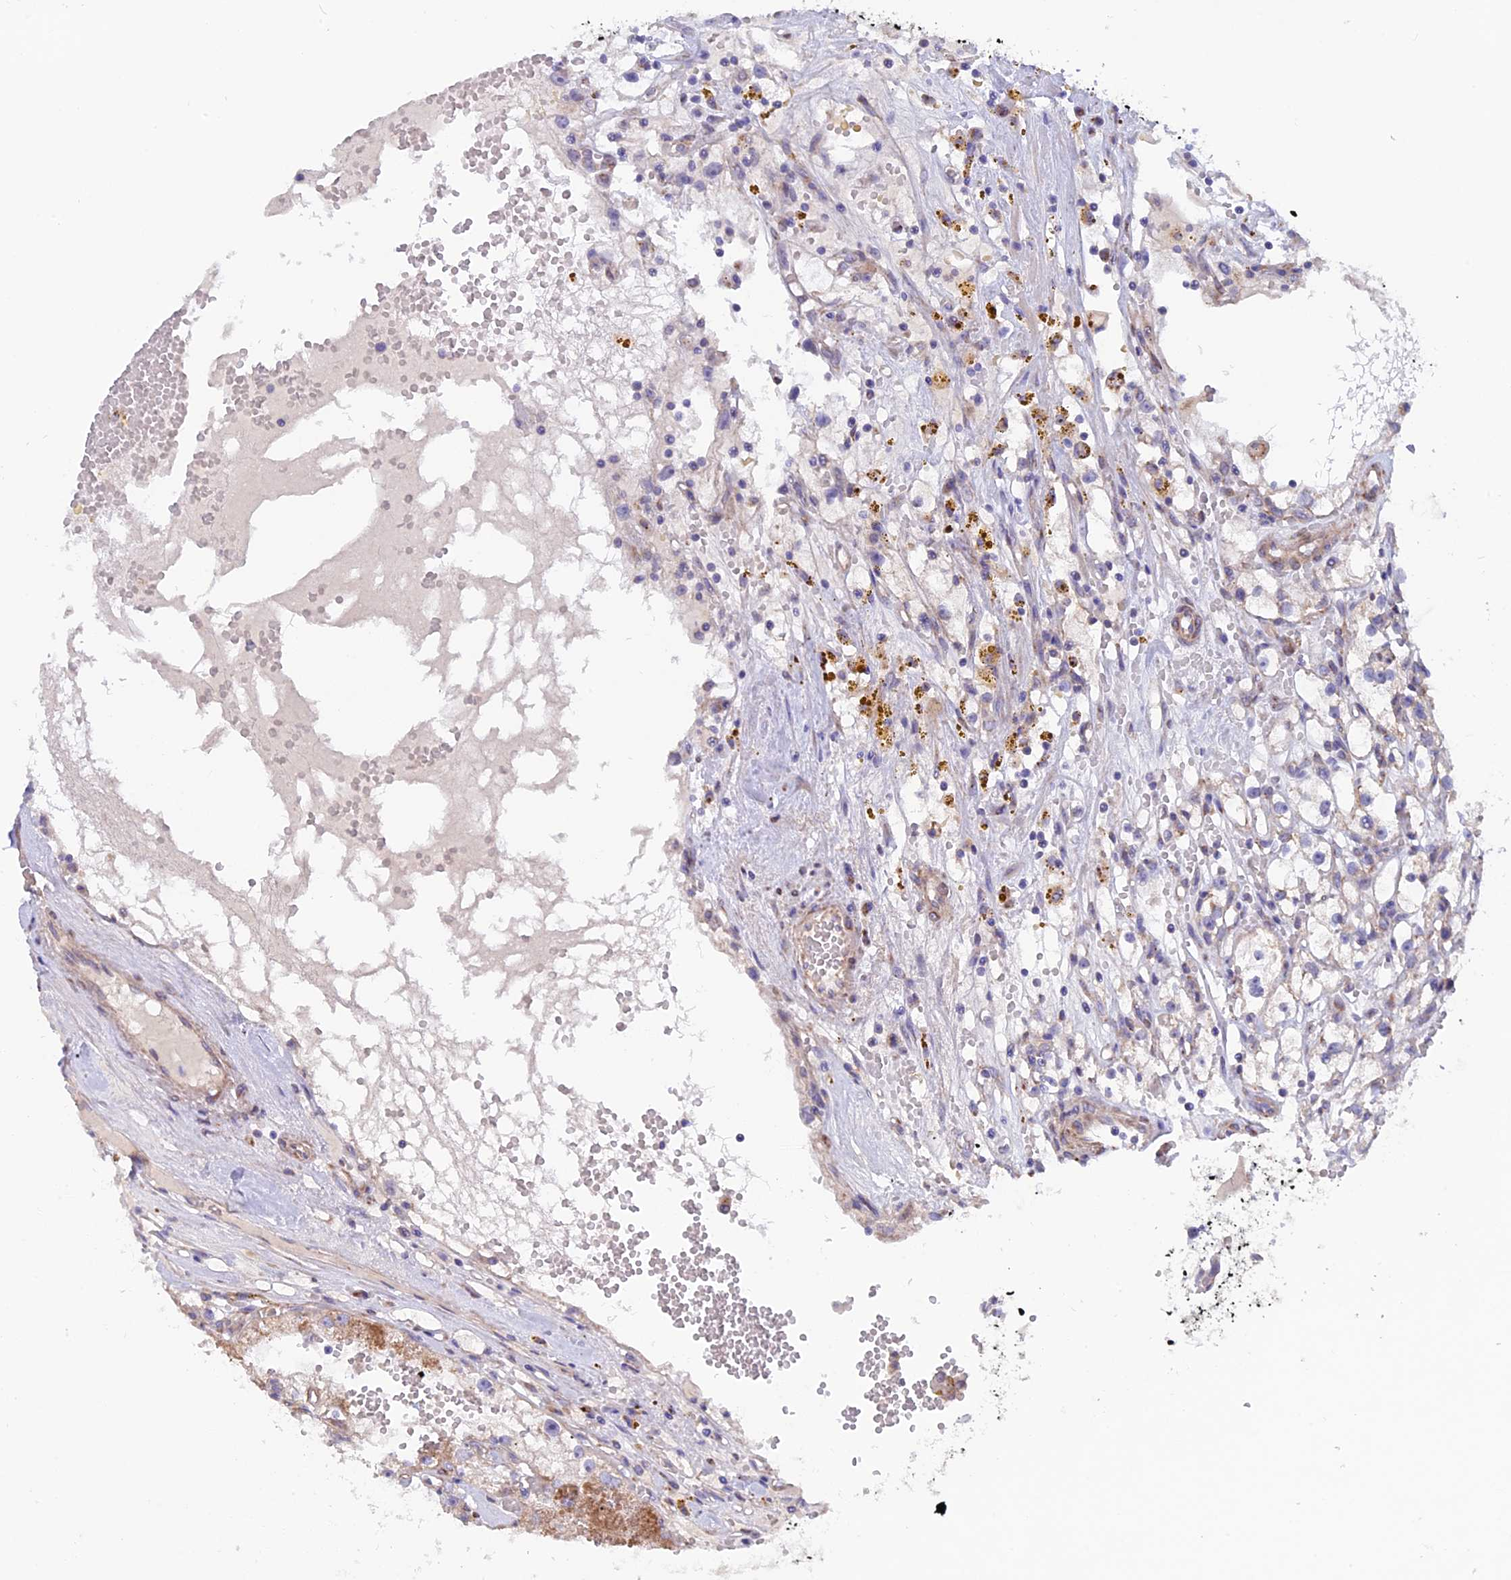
{"staining": {"intensity": "negative", "quantity": "none", "location": "none"}, "tissue": "renal cancer", "cell_type": "Tumor cells", "image_type": "cancer", "snomed": [{"axis": "morphology", "description": "Adenocarcinoma, NOS"}, {"axis": "topography", "description": "Kidney"}], "caption": "Micrograph shows no significant protein expression in tumor cells of renal cancer (adenocarcinoma).", "gene": "ETFDH", "patient": {"sex": "male", "age": 56}}